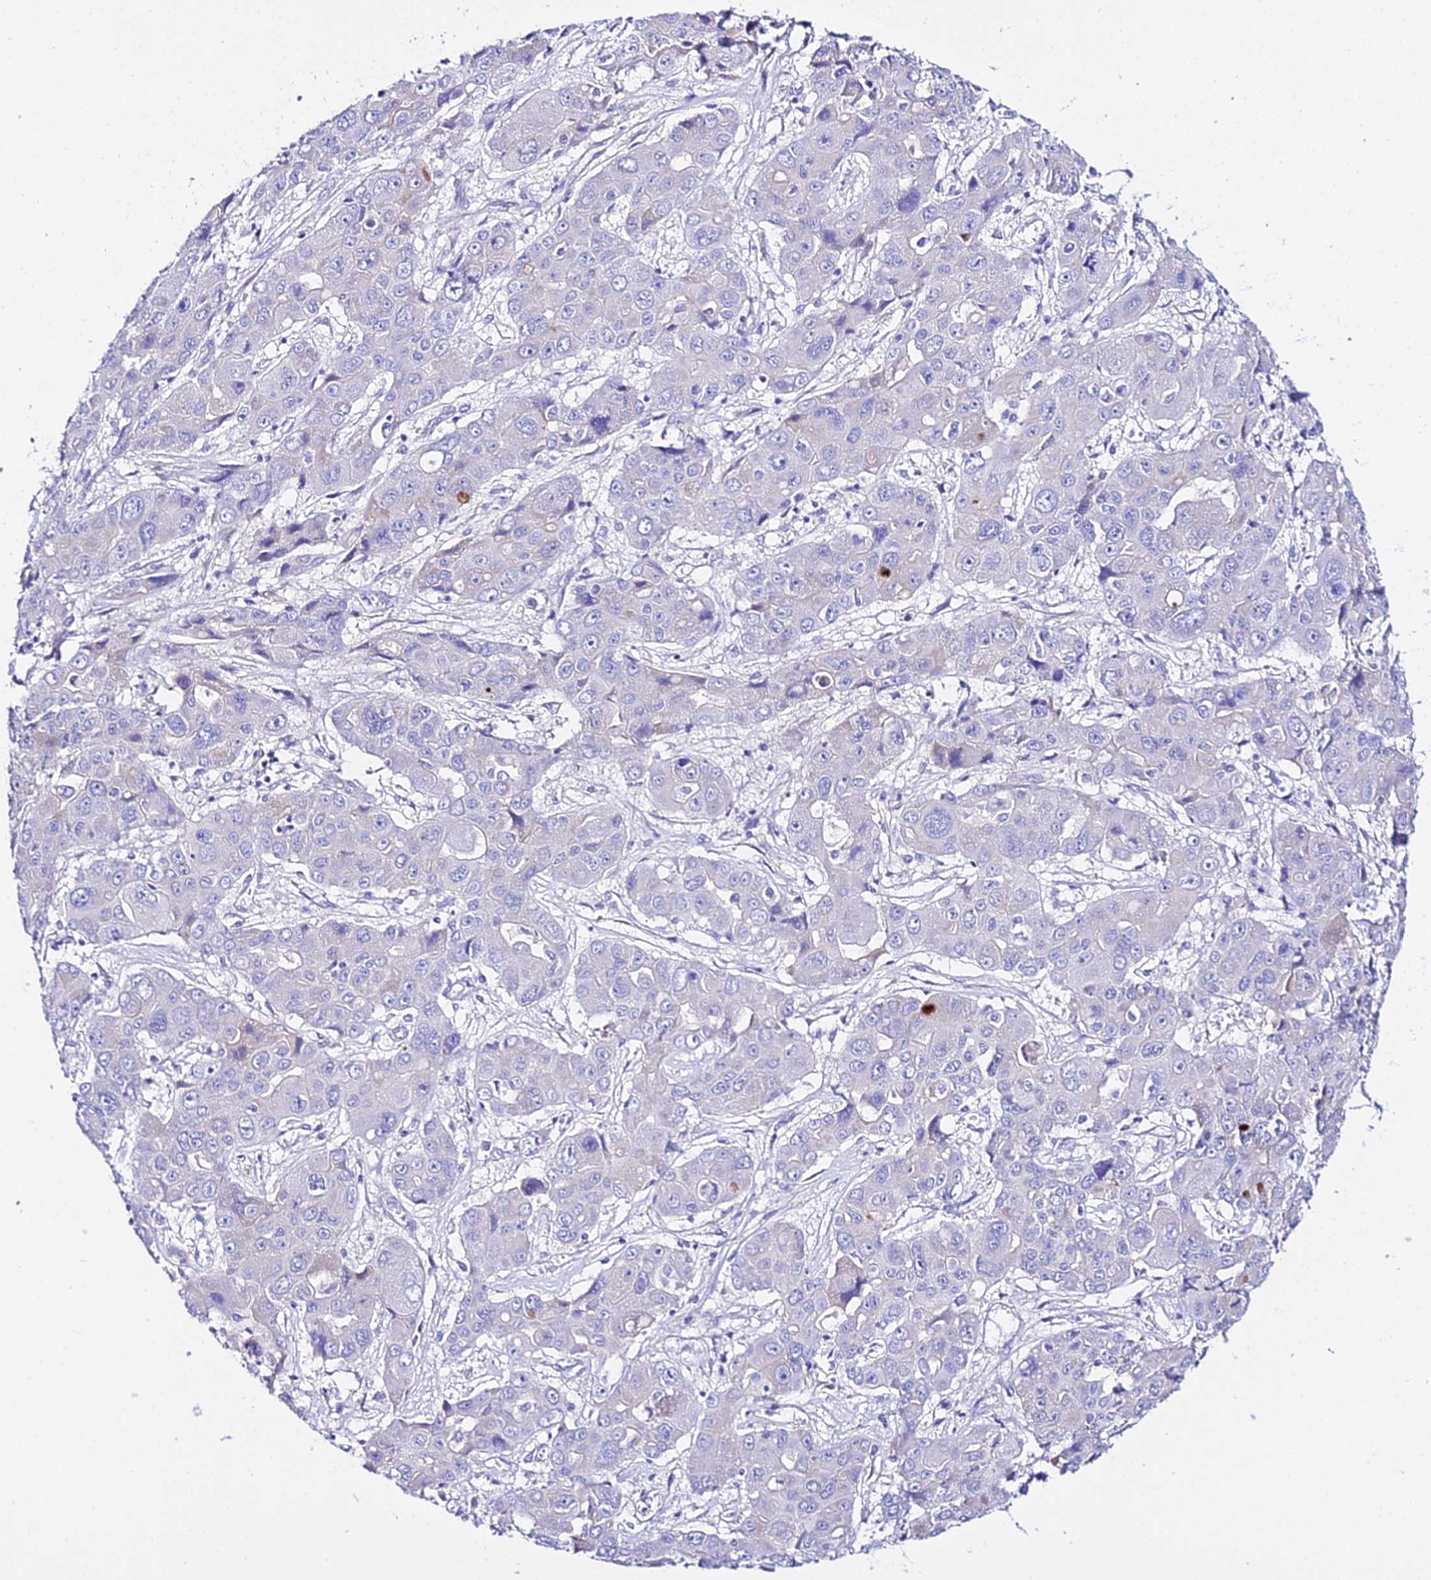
{"staining": {"intensity": "negative", "quantity": "none", "location": "none"}, "tissue": "liver cancer", "cell_type": "Tumor cells", "image_type": "cancer", "snomed": [{"axis": "morphology", "description": "Cholangiocarcinoma"}, {"axis": "topography", "description": "Liver"}], "caption": "IHC photomicrograph of neoplastic tissue: human liver cancer (cholangiocarcinoma) stained with DAB (3,3'-diaminobenzidine) exhibits no significant protein positivity in tumor cells.", "gene": "TMEM117", "patient": {"sex": "male", "age": 67}}